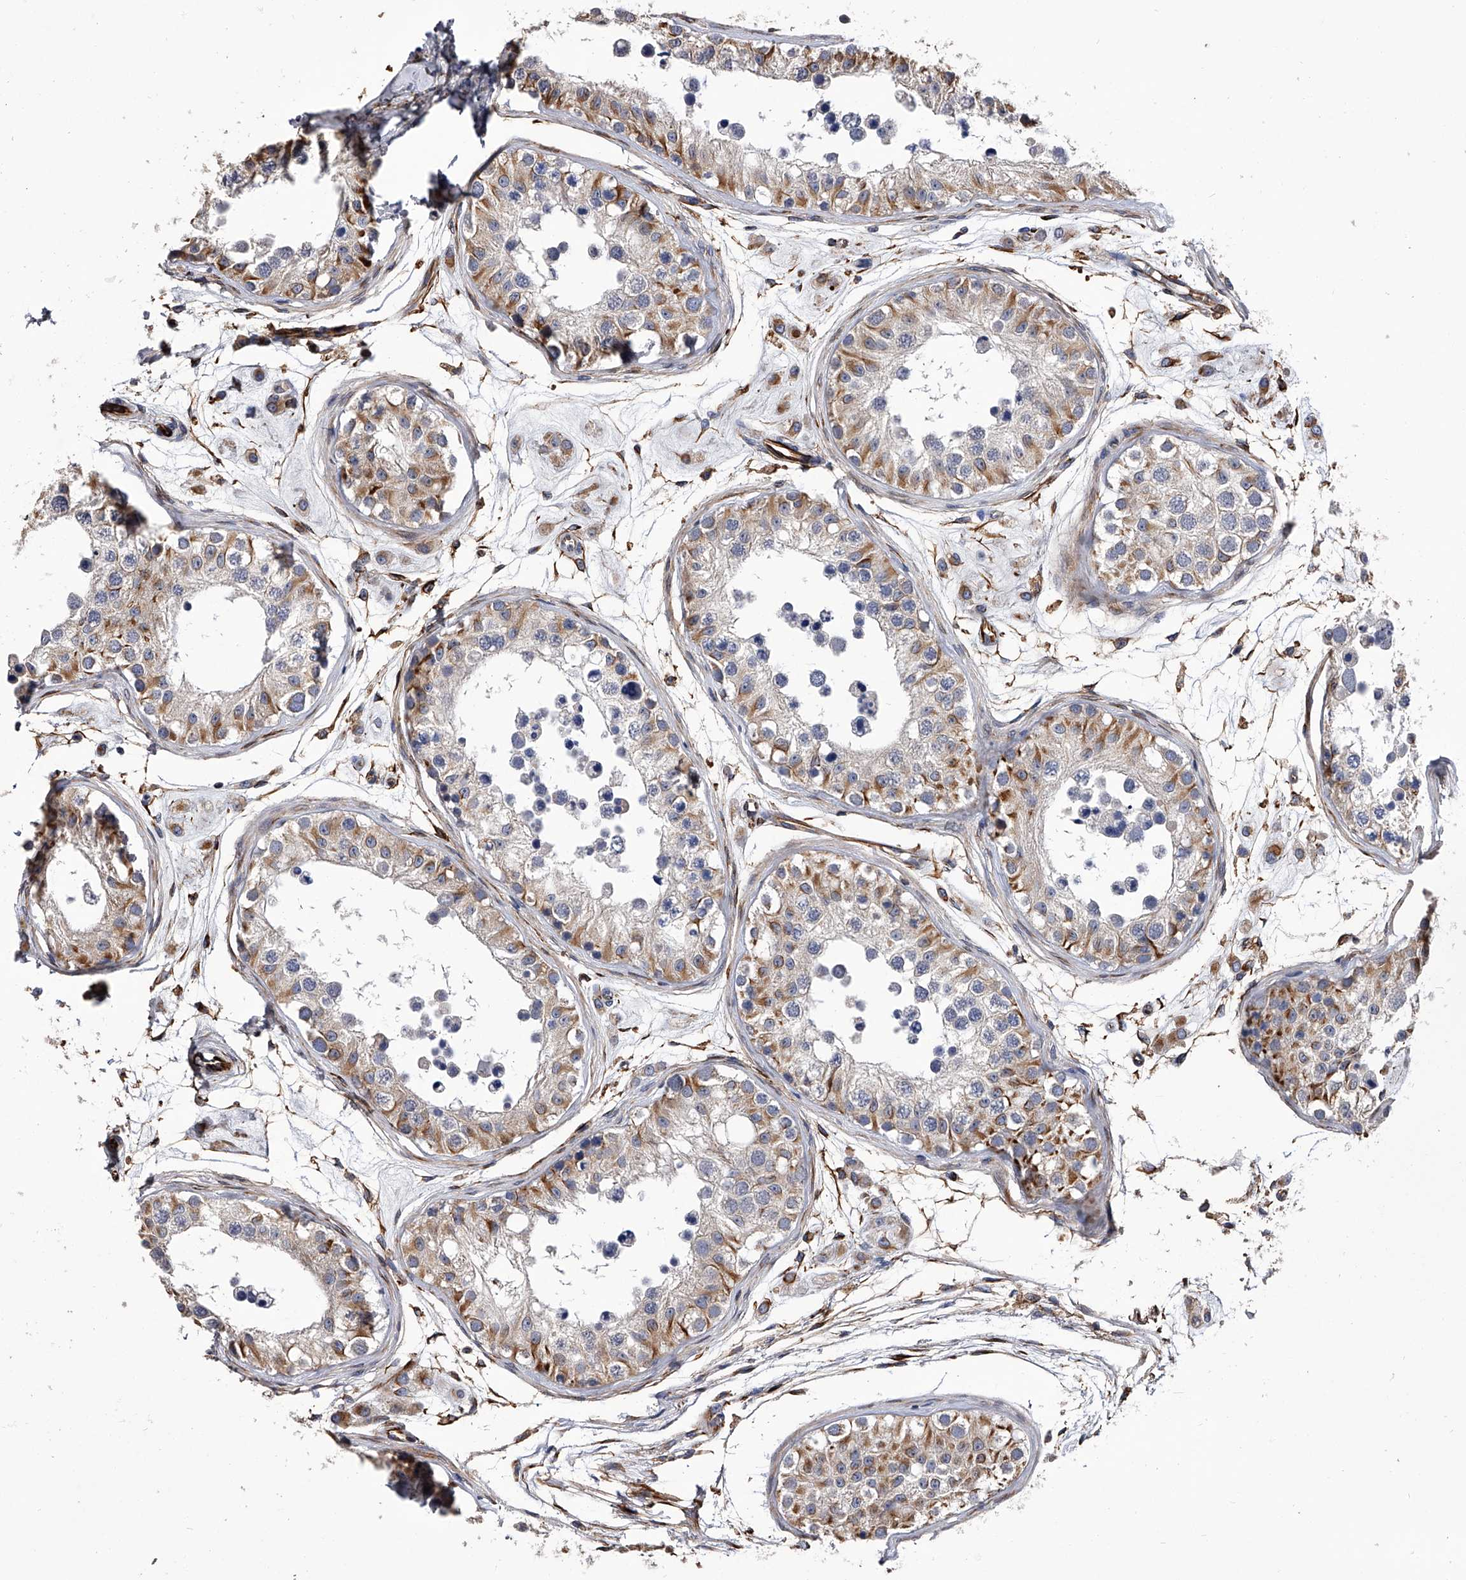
{"staining": {"intensity": "moderate", "quantity": "25%-75%", "location": "cytoplasmic/membranous"}, "tissue": "testis", "cell_type": "Cells in seminiferous ducts", "image_type": "normal", "snomed": [{"axis": "morphology", "description": "Normal tissue, NOS"}, {"axis": "morphology", "description": "Adenocarcinoma, metastatic, NOS"}, {"axis": "topography", "description": "Testis"}], "caption": "Protein analysis of unremarkable testis shows moderate cytoplasmic/membranous expression in approximately 25%-75% of cells in seminiferous ducts.", "gene": "EFCAB7", "patient": {"sex": "male", "age": 26}}